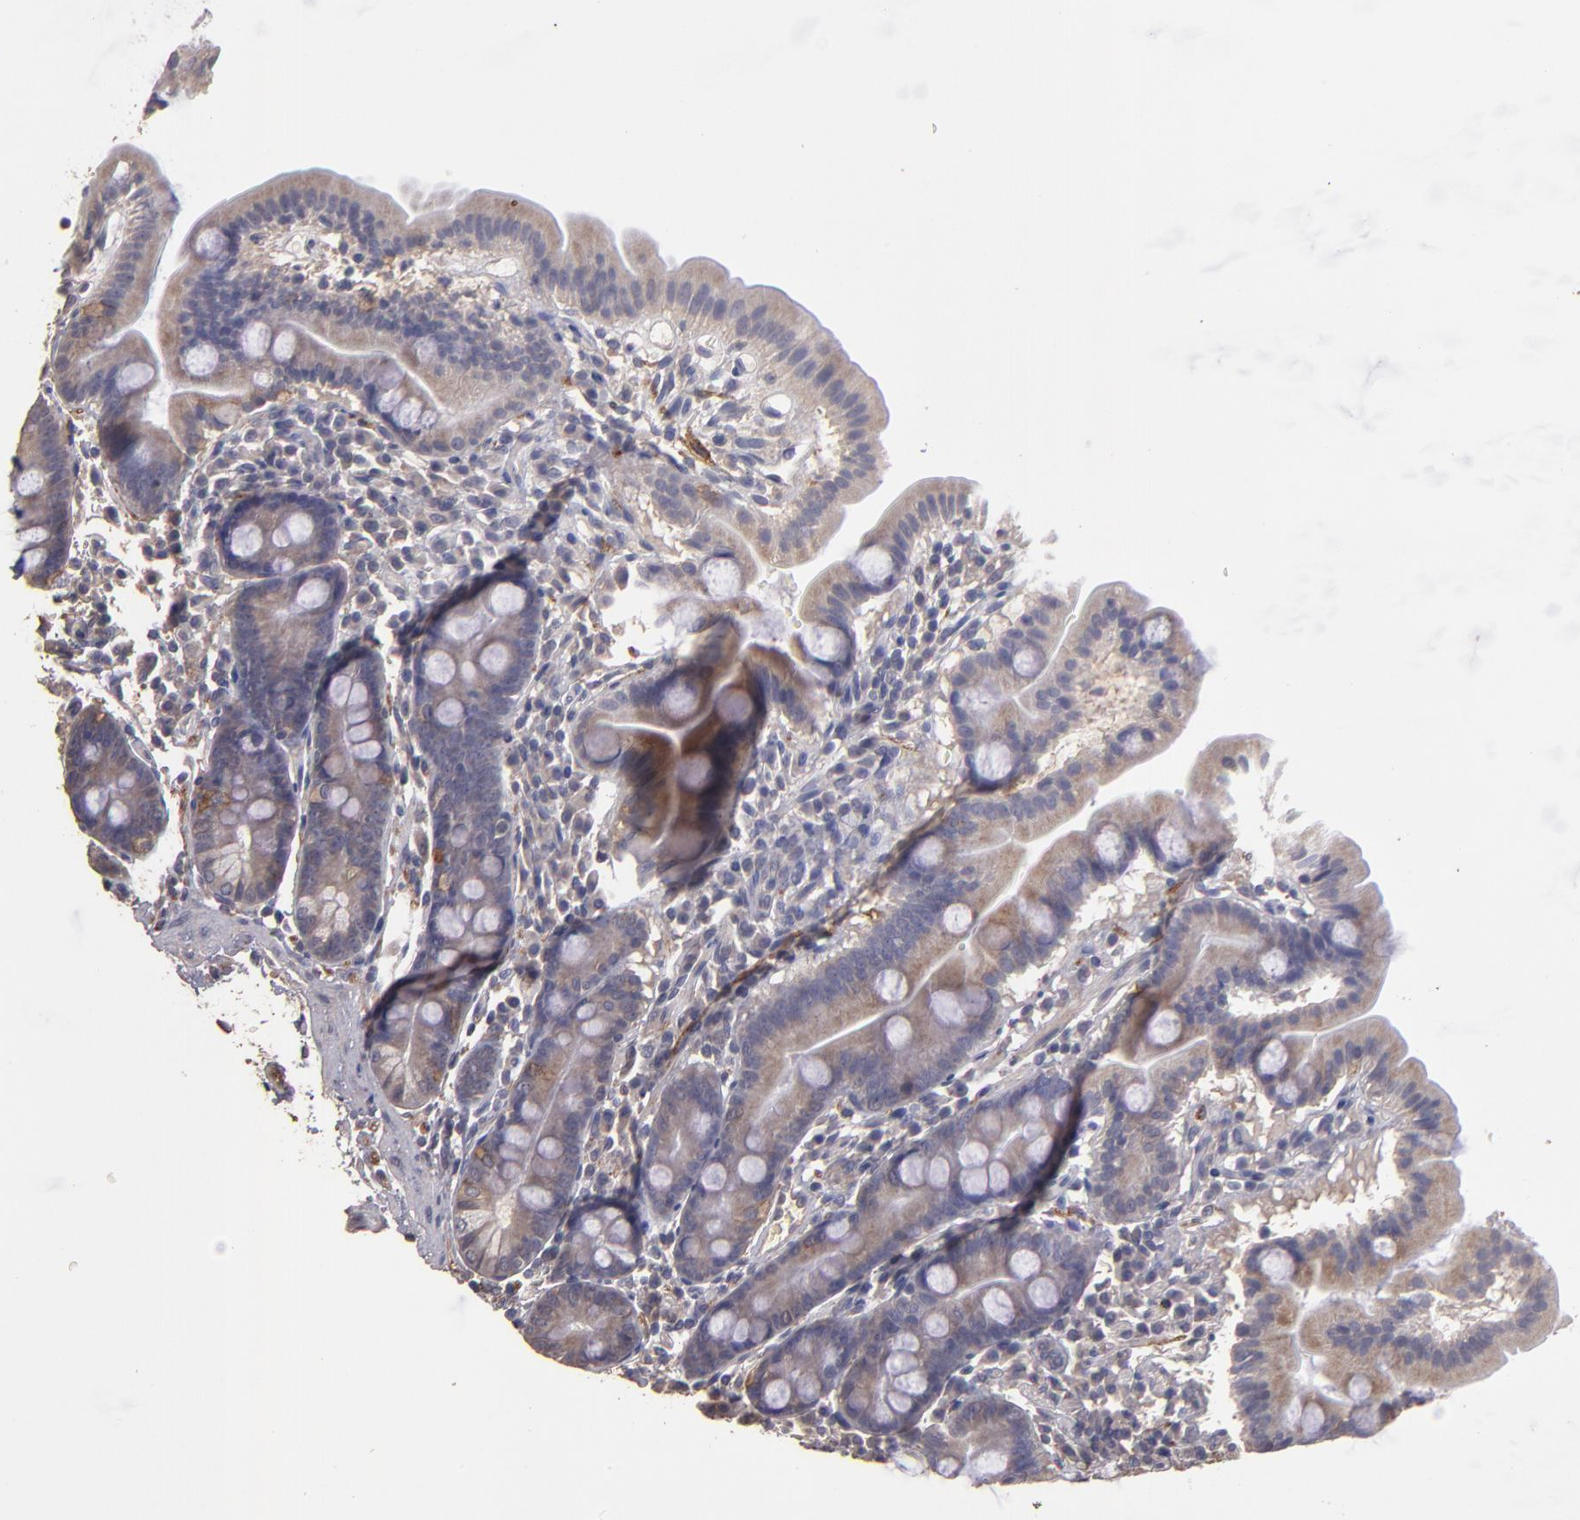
{"staining": {"intensity": "moderate", "quantity": "<25%", "location": "cytoplasmic/membranous"}, "tissue": "duodenum", "cell_type": "Glandular cells", "image_type": "normal", "snomed": [{"axis": "morphology", "description": "Normal tissue, NOS"}, {"axis": "topography", "description": "Duodenum"}], "caption": "About <25% of glandular cells in unremarkable human duodenum exhibit moderate cytoplasmic/membranous protein positivity as visualized by brown immunohistochemical staining.", "gene": "GNAZ", "patient": {"sex": "male", "age": 50}}